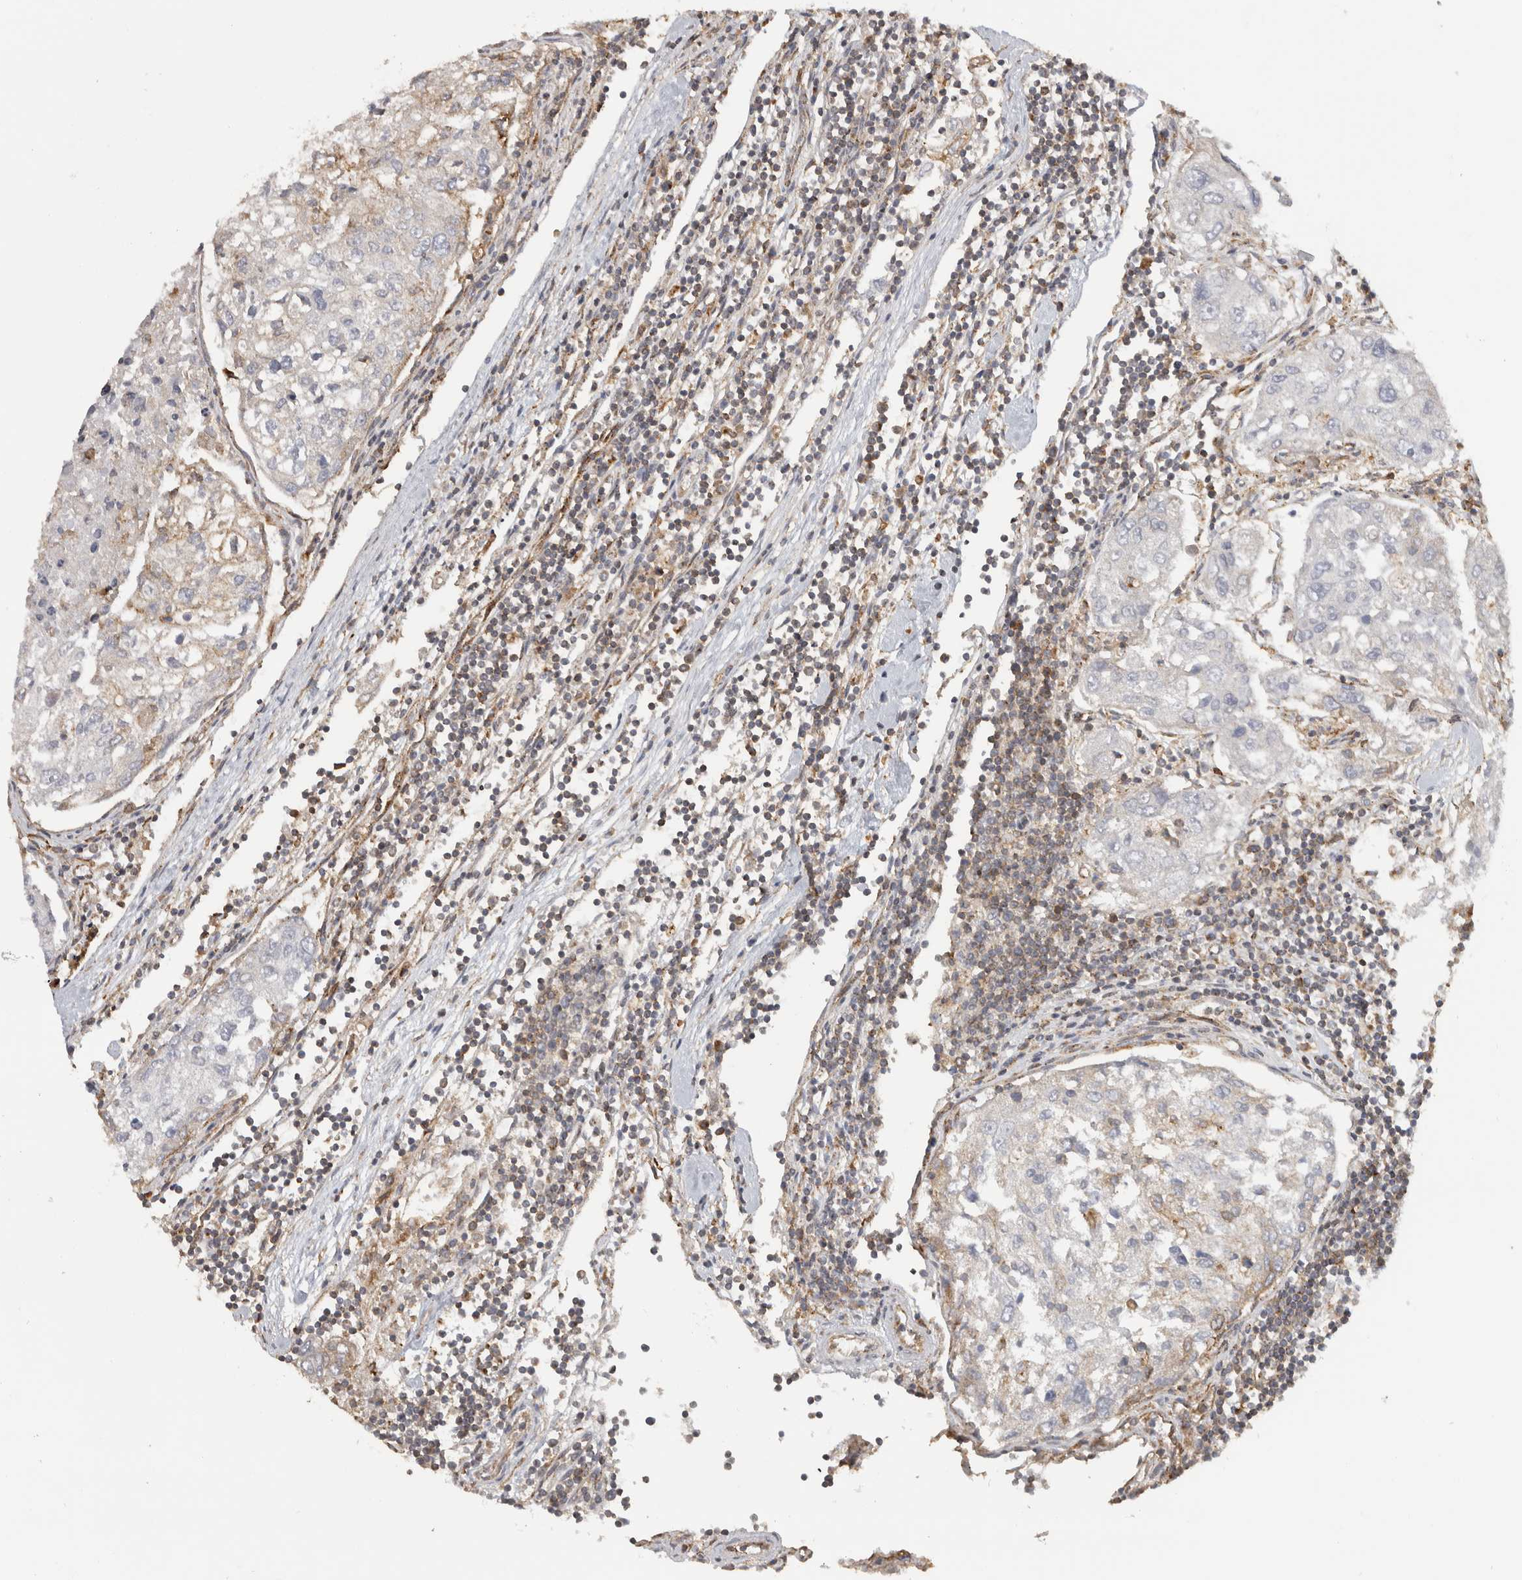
{"staining": {"intensity": "moderate", "quantity": "<25%", "location": "cytoplasmic/membranous"}, "tissue": "urothelial cancer", "cell_type": "Tumor cells", "image_type": "cancer", "snomed": [{"axis": "morphology", "description": "Urothelial carcinoma, High grade"}, {"axis": "topography", "description": "Lymph node"}, {"axis": "topography", "description": "Urinary bladder"}], "caption": "IHC histopathology image of neoplastic tissue: human urothelial carcinoma (high-grade) stained using immunohistochemistry displays low levels of moderate protein expression localized specifically in the cytoplasmic/membranous of tumor cells, appearing as a cytoplasmic/membranous brown color.", "gene": "HLA-E", "patient": {"sex": "male", "age": 51}}